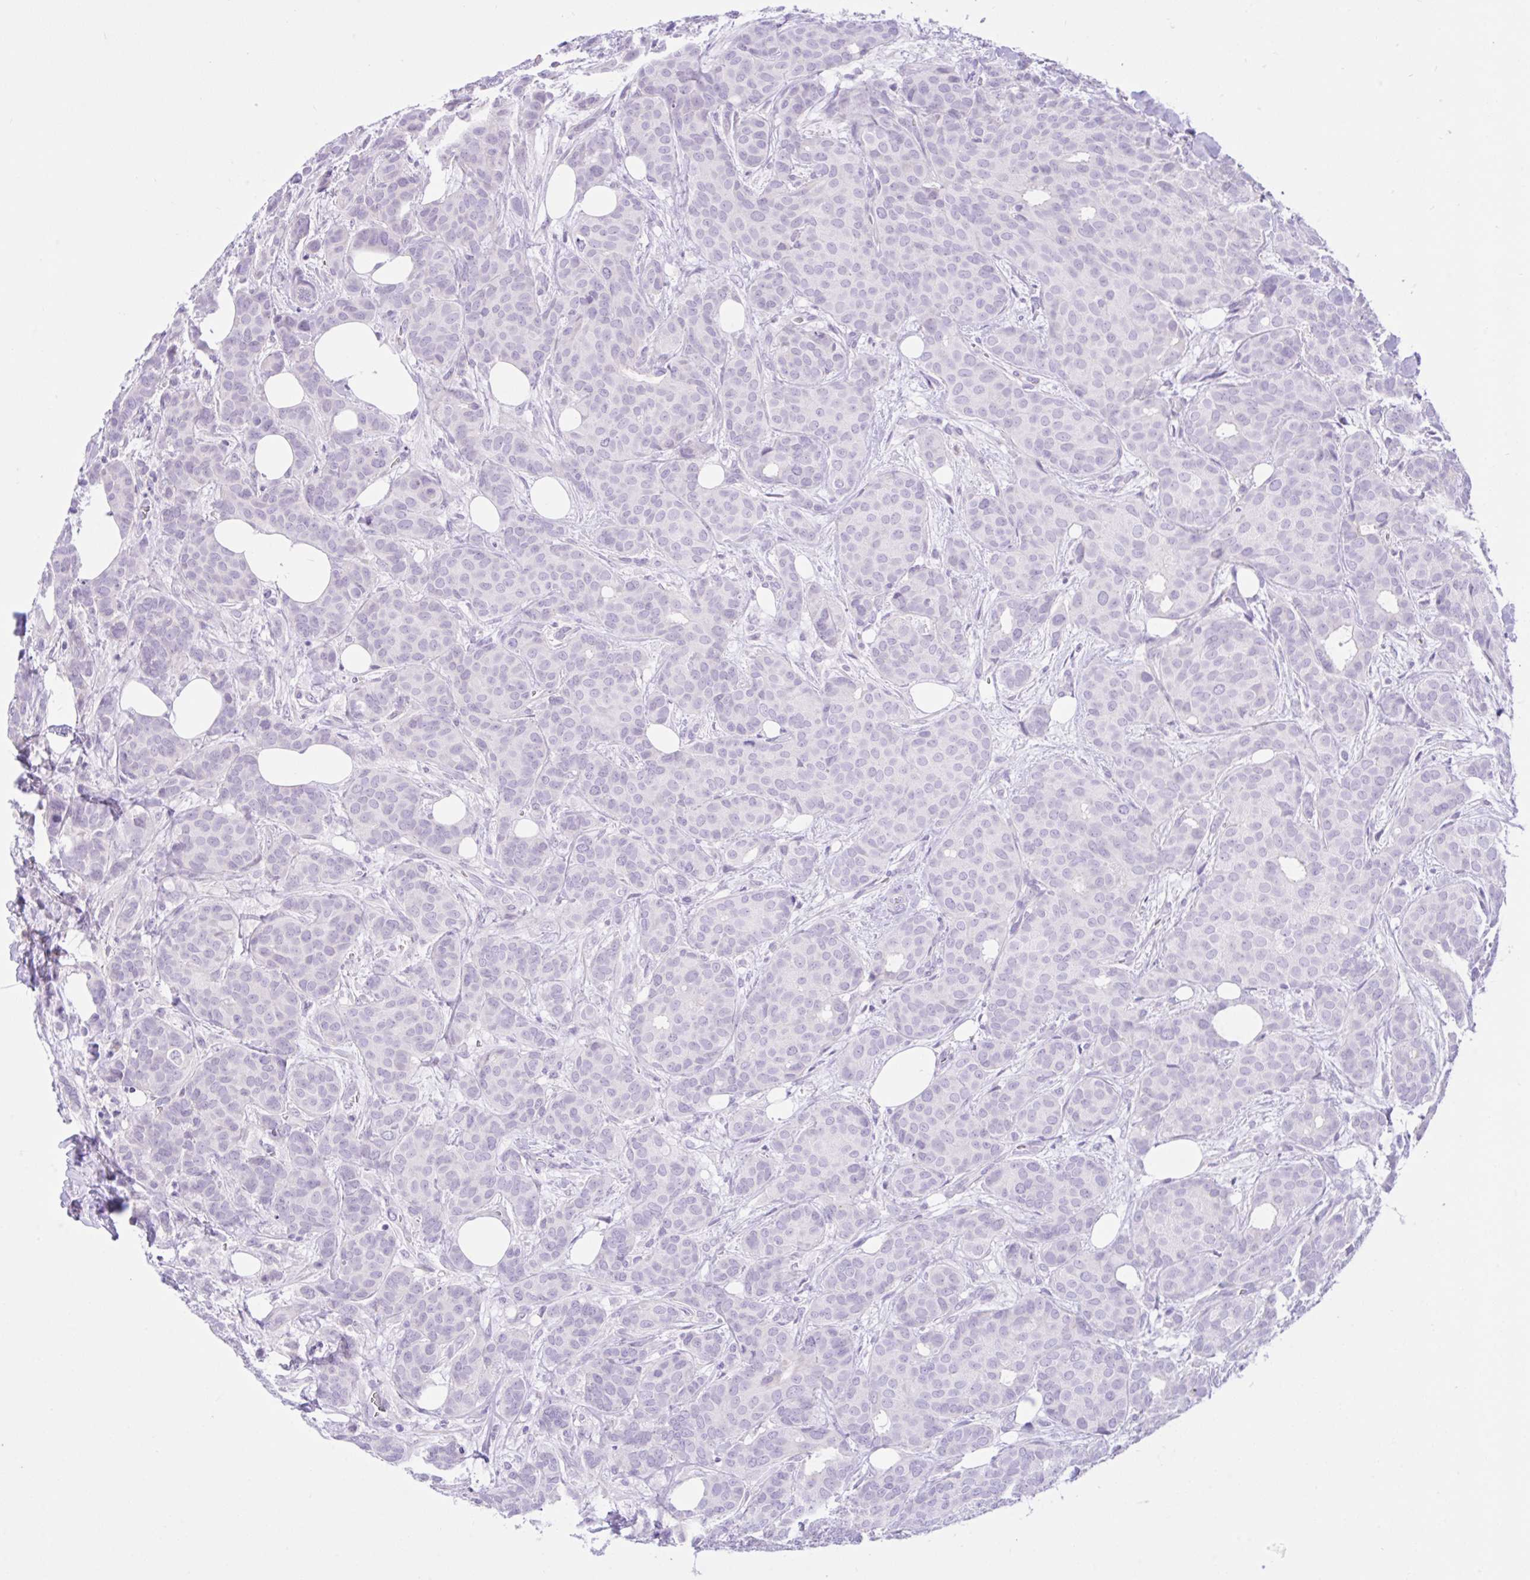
{"staining": {"intensity": "negative", "quantity": "none", "location": "none"}, "tissue": "breast cancer", "cell_type": "Tumor cells", "image_type": "cancer", "snomed": [{"axis": "morphology", "description": "Duct carcinoma"}, {"axis": "topography", "description": "Breast"}], "caption": "The immunohistochemistry image has no significant expression in tumor cells of breast invasive ductal carcinoma tissue. The staining is performed using DAB (3,3'-diaminobenzidine) brown chromogen with nuclei counter-stained in using hematoxylin.", "gene": "ZNF101", "patient": {"sex": "female", "age": 70}}